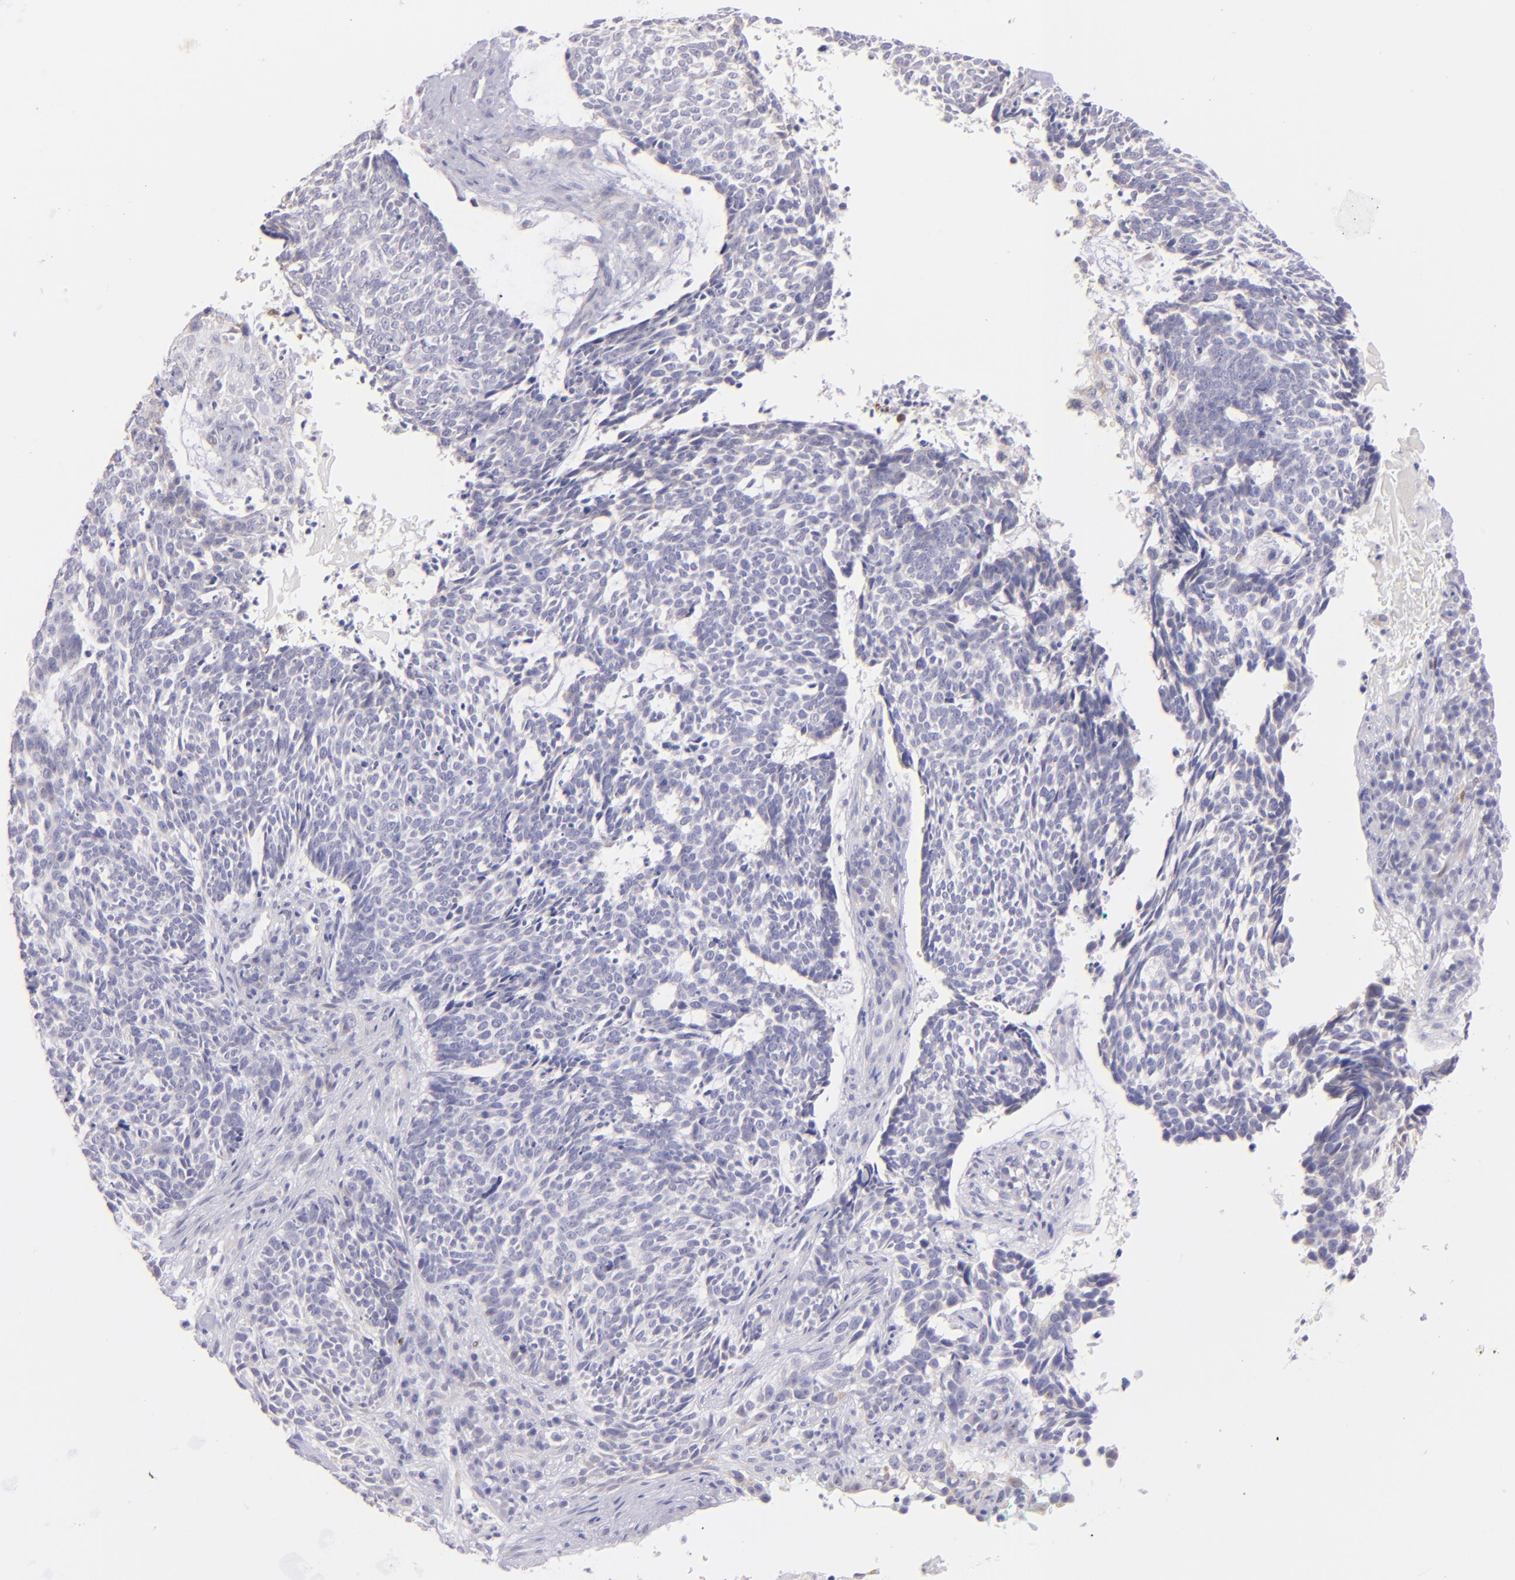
{"staining": {"intensity": "weak", "quantity": "<25%", "location": "cytoplasmic/membranous"}, "tissue": "skin cancer", "cell_type": "Tumor cells", "image_type": "cancer", "snomed": [{"axis": "morphology", "description": "Basal cell carcinoma"}, {"axis": "topography", "description": "Skin"}], "caption": "High power microscopy photomicrograph of an immunohistochemistry histopathology image of skin cancer, revealing no significant positivity in tumor cells.", "gene": "SH2D4A", "patient": {"sex": "female", "age": 89}}